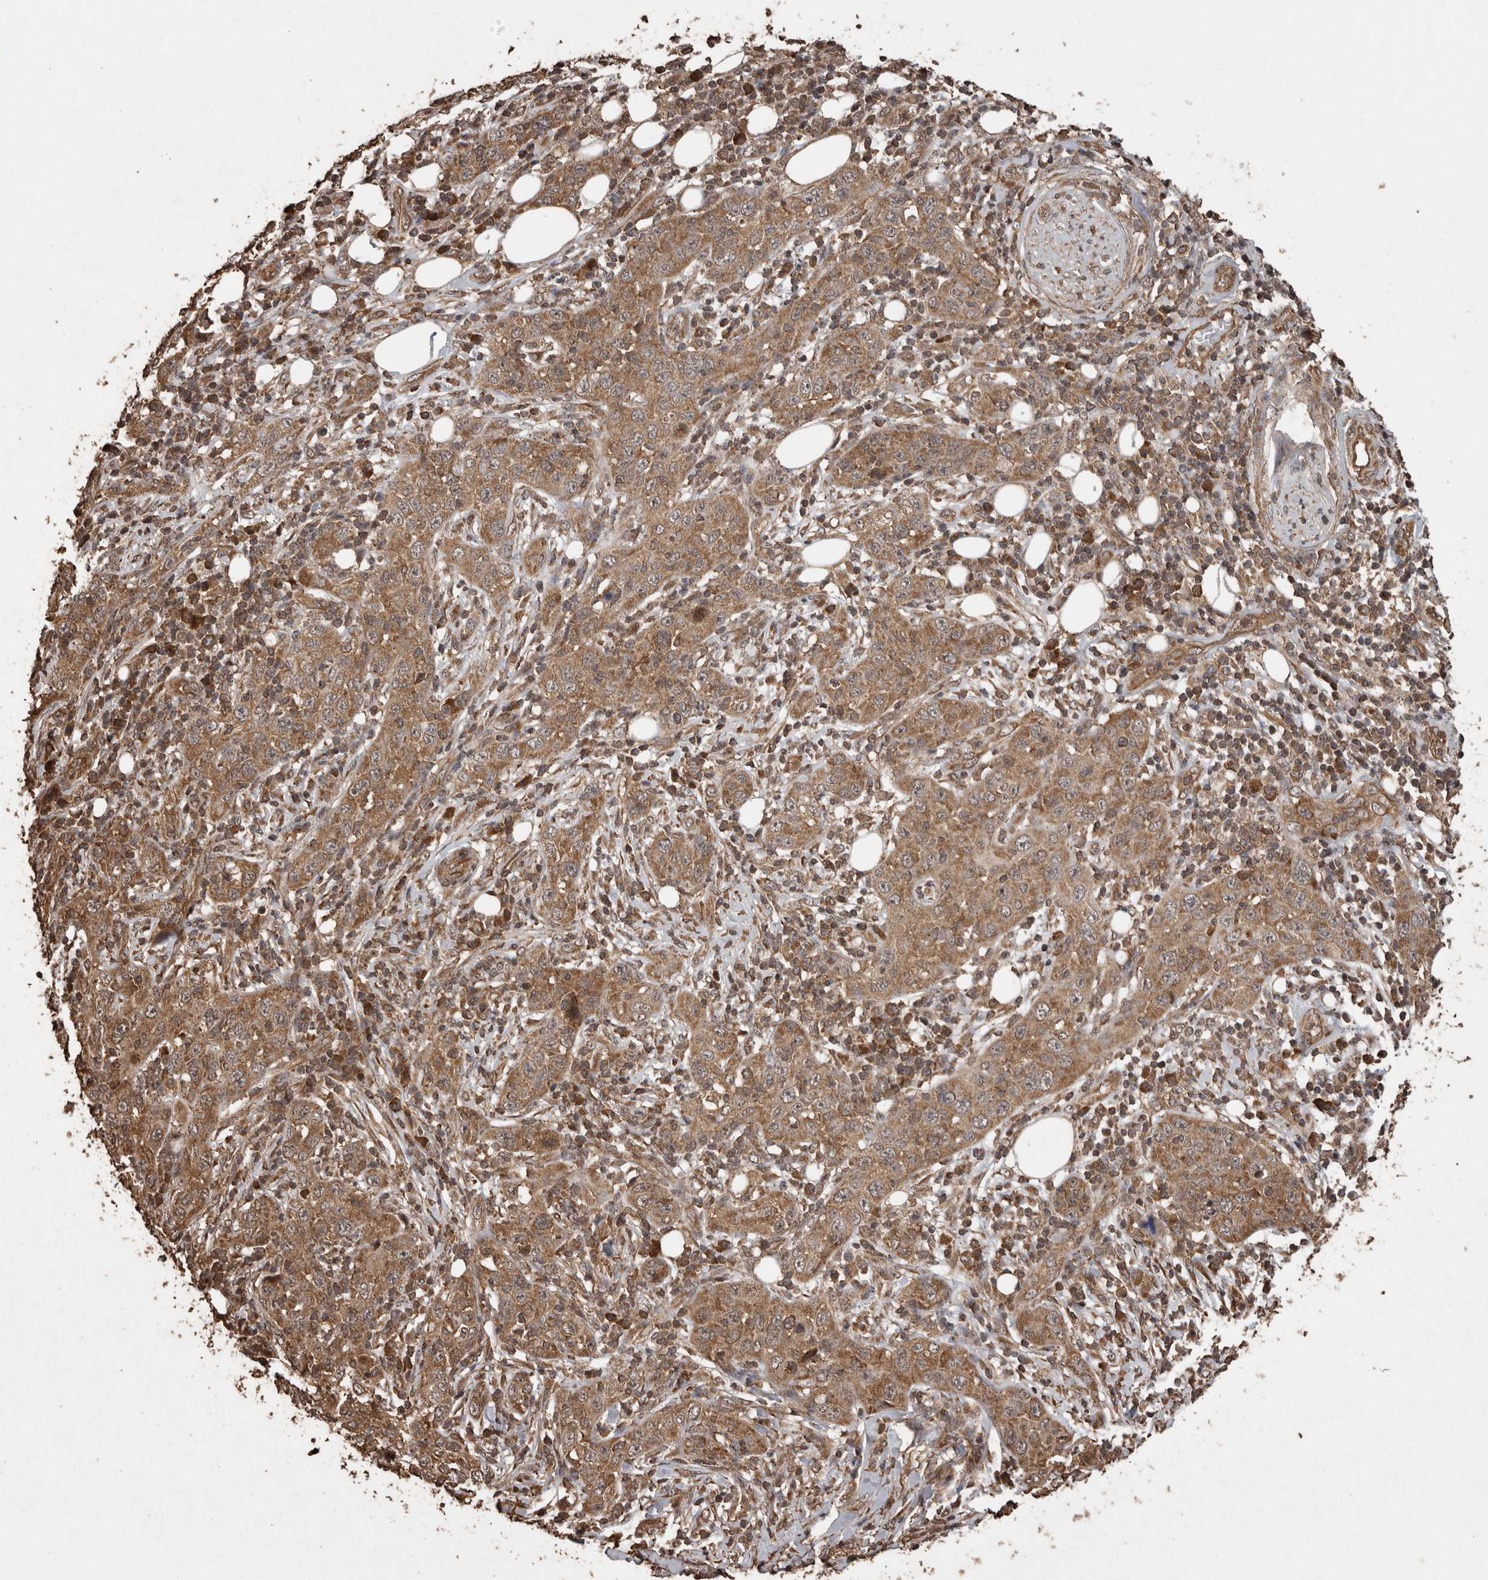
{"staining": {"intensity": "moderate", "quantity": ">75%", "location": "cytoplasmic/membranous"}, "tissue": "skin cancer", "cell_type": "Tumor cells", "image_type": "cancer", "snomed": [{"axis": "morphology", "description": "Squamous cell carcinoma, NOS"}, {"axis": "topography", "description": "Skin"}], "caption": "DAB immunohistochemical staining of human skin squamous cell carcinoma shows moderate cytoplasmic/membranous protein expression in about >75% of tumor cells.", "gene": "PINK1", "patient": {"sex": "female", "age": 88}}